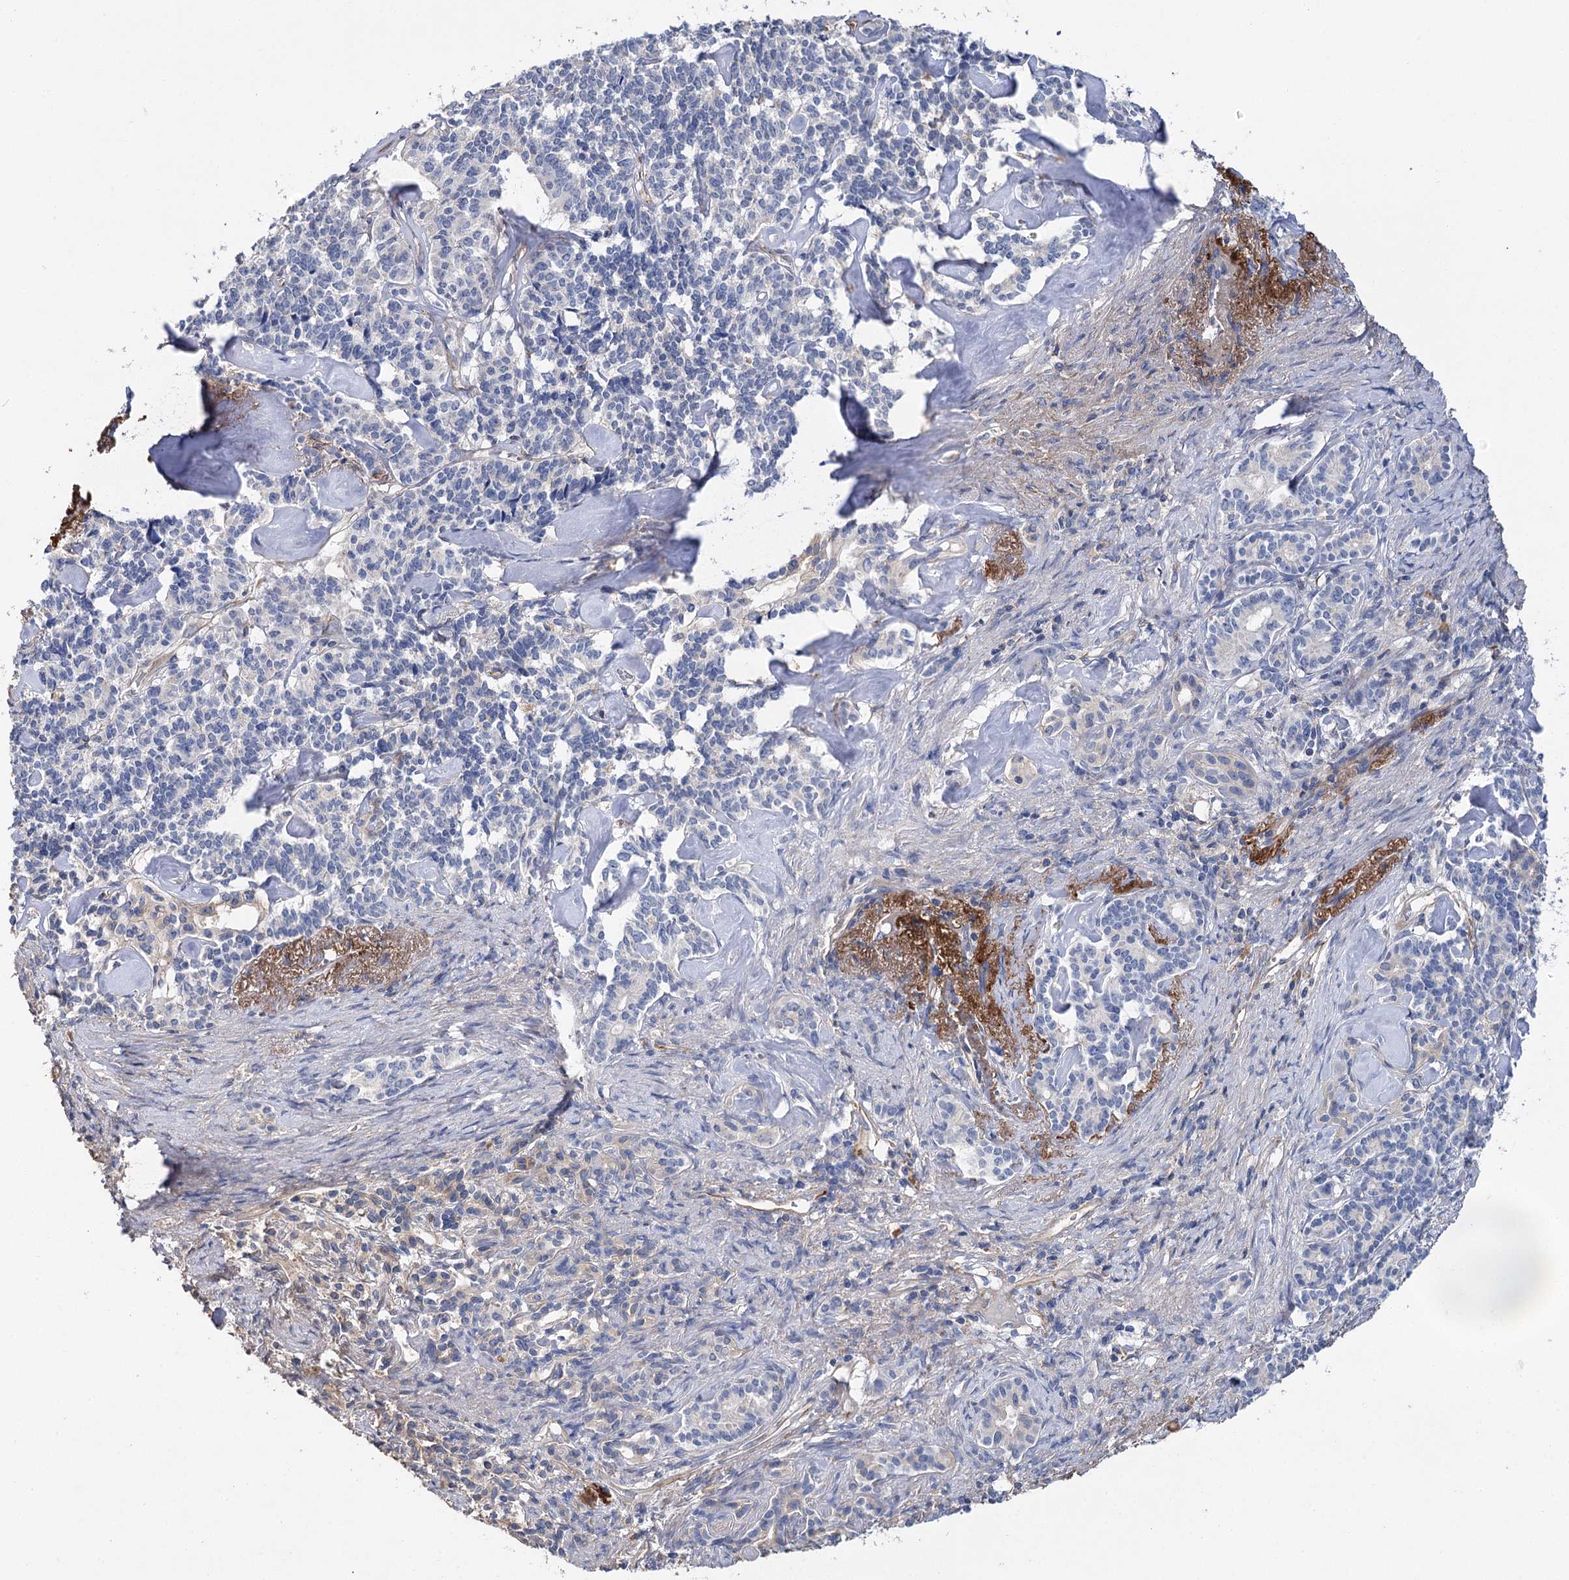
{"staining": {"intensity": "negative", "quantity": "none", "location": "none"}, "tissue": "pancreatic cancer", "cell_type": "Tumor cells", "image_type": "cancer", "snomed": [{"axis": "morphology", "description": "Adenocarcinoma, NOS"}, {"axis": "topography", "description": "Pancreas"}], "caption": "Immunohistochemical staining of pancreatic adenocarcinoma shows no significant expression in tumor cells.", "gene": "EPYC", "patient": {"sex": "female", "age": 74}}